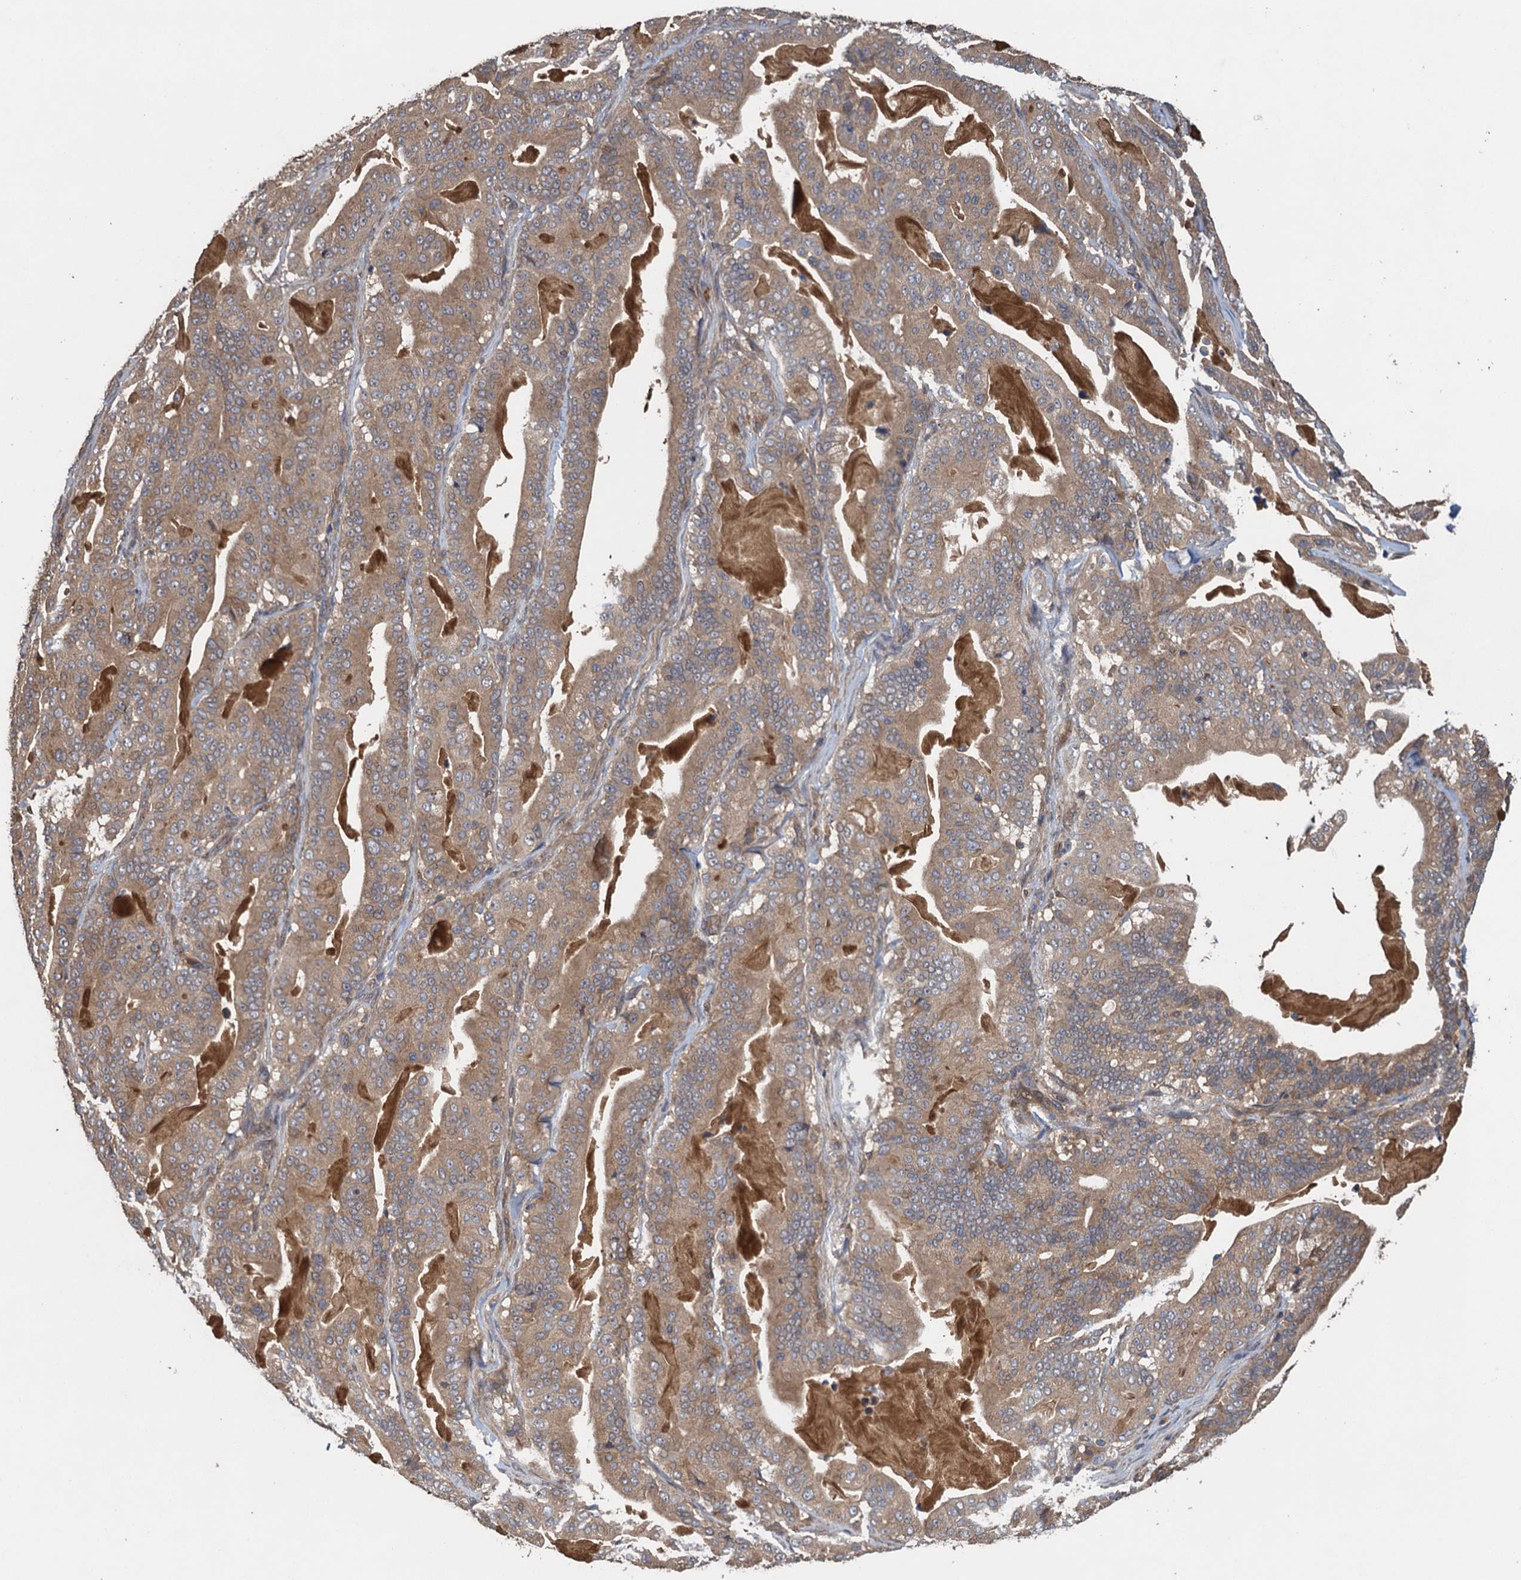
{"staining": {"intensity": "moderate", "quantity": ">75%", "location": "cytoplasmic/membranous"}, "tissue": "pancreatic cancer", "cell_type": "Tumor cells", "image_type": "cancer", "snomed": [{"axis": "morphology", "description": "Adenocarcinoma, NOS"}, {"axis": "topography", "description": "Pancreas"}], "caption": "Protein staining of pancreatic adenocarcinoma tissue reveals moderate cytoplasmic/membranous staining in approximately >75% of tumor cells. (DAB (3,3'-diaminobenzidine) IHC, brown staining for protein, blue staining for nuclei).", "gene": "CNTN5", "patient": {"sex": "male", "age": 63}}